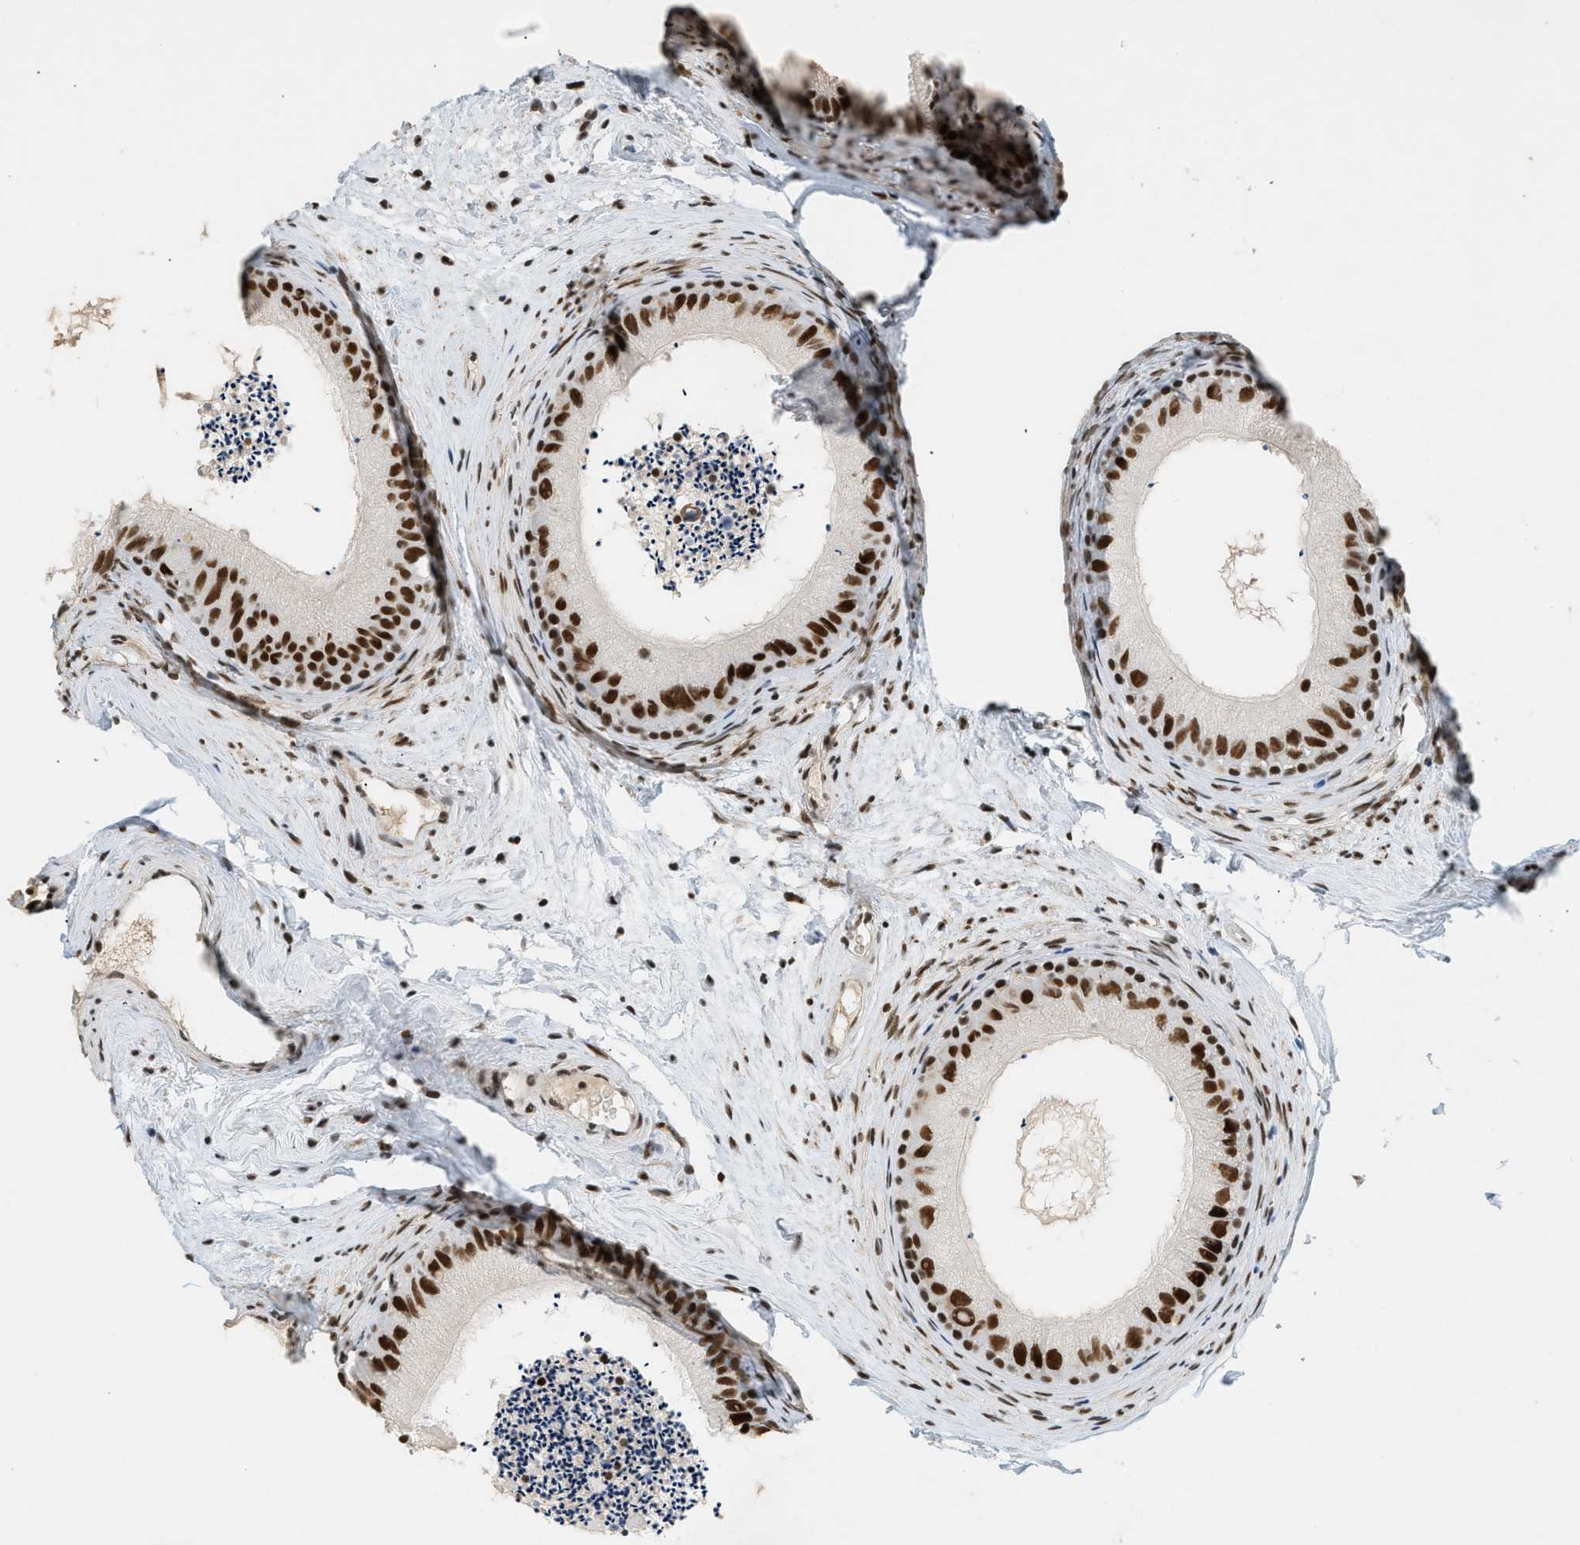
{"staining": {"intensity": "strong", "quantity": ">75%", "location": "nuclear"}, "tissue": "epididymis", "cell_type": "Glandular cells", "image_type": "normal", "snomed": [{"axis": "morphology", "description": "Normal tissue, NOS"}, {"axis": "topography", "description": "Epididymis"}], "caption": "Protein analysis of unremarkable epididymis shows strong nuclear staining in about >75% of glandular cells.", "gene": "SMARCB1", "patient": {"sex": "male", "age": 56}}